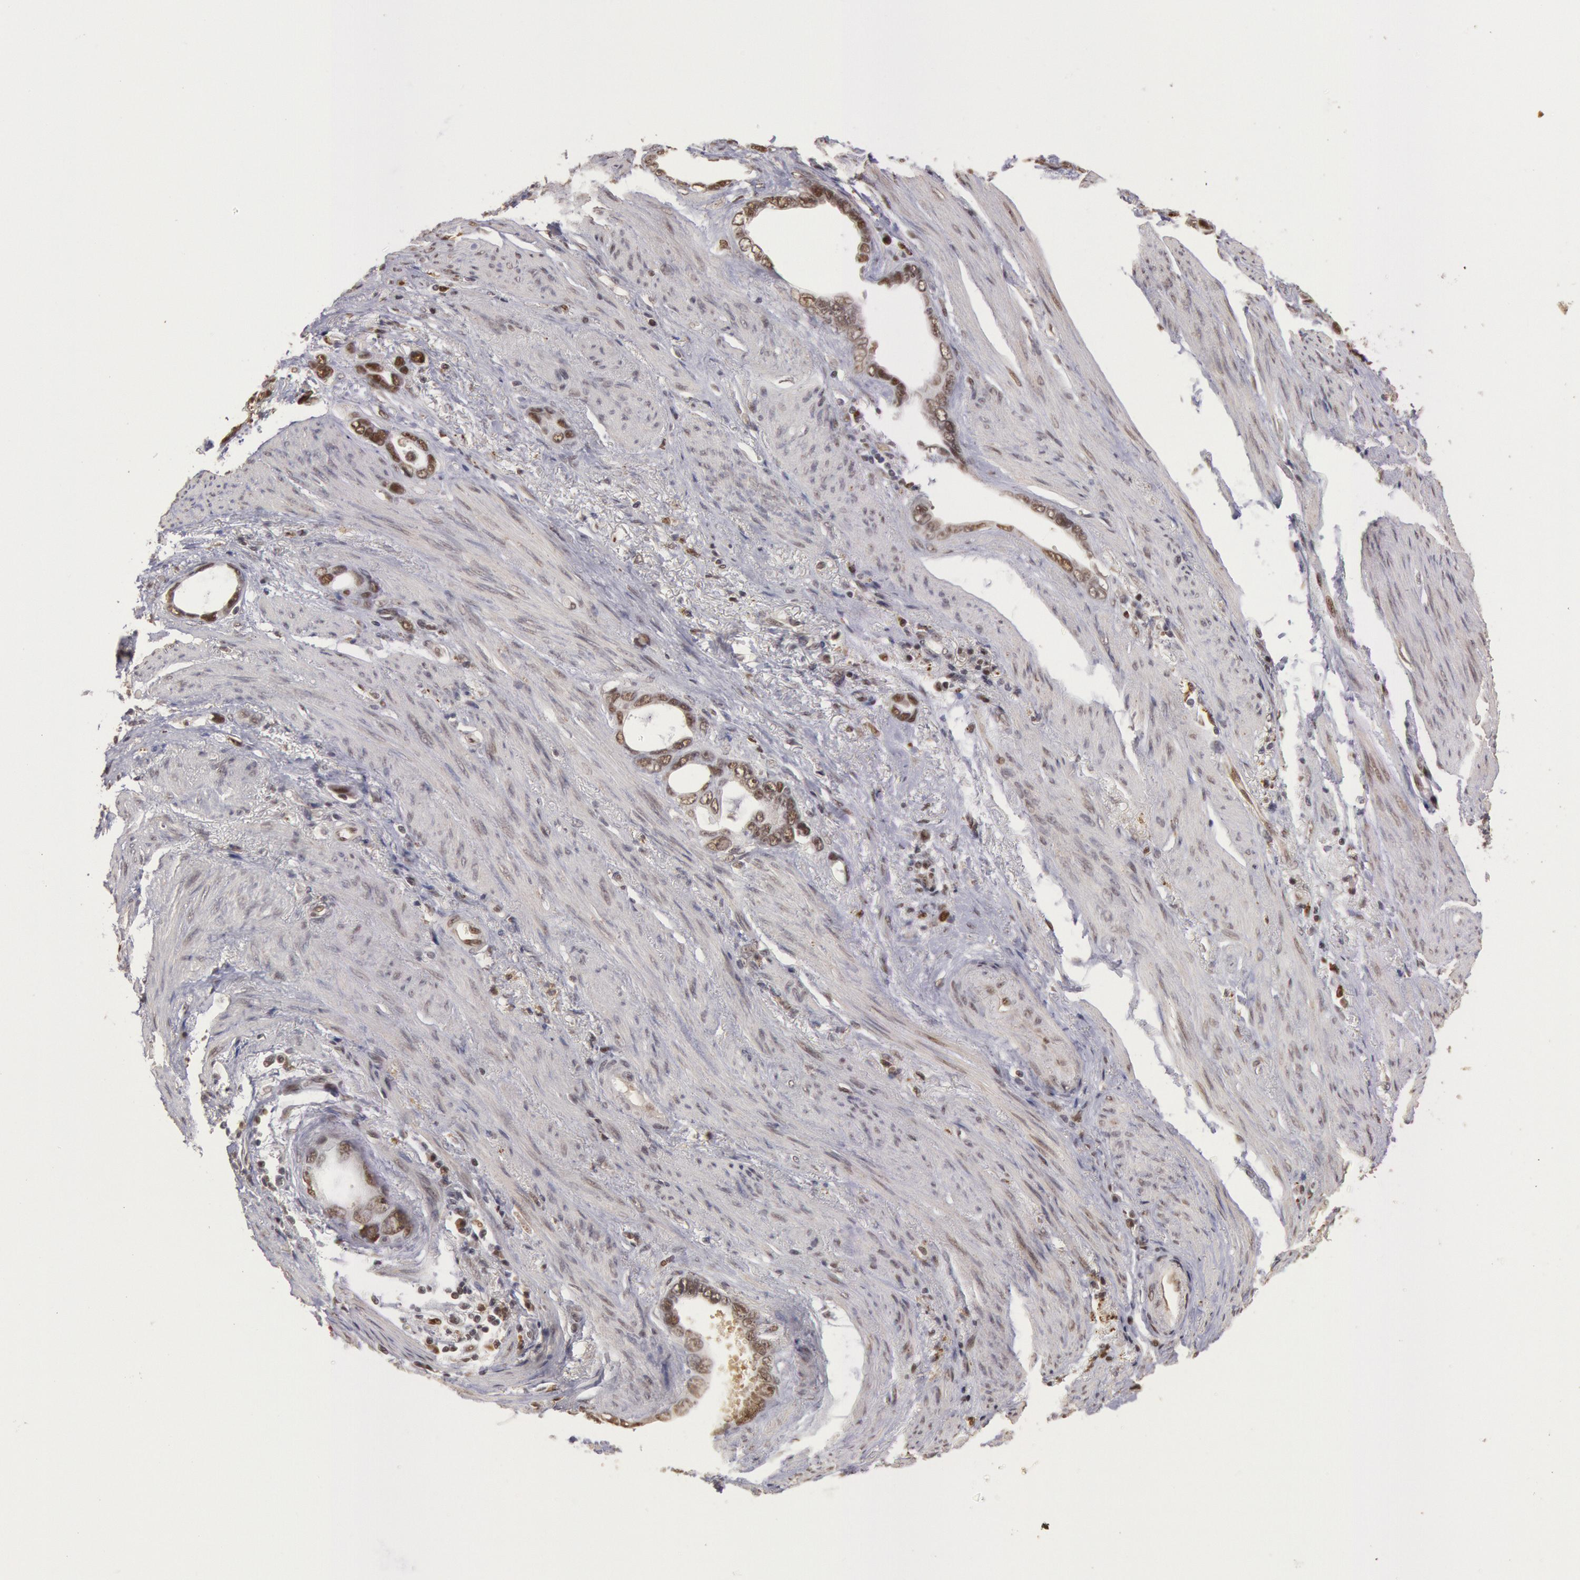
{"staining": {"intensity": "weak", "quantity": ">75%", "location": "nuclear"}, "tissue": "stomach cancer", "cell_type": "Tumor cells", "image_type": "cancer", "snomed": [{"axis": "morphology", "description": "Adenocarcinoma, NOS"}, {"axis": "topography", "description": "Stomach"}], "caption": "Immunohistochemistry image of human stomach cancer stained for a protein (brown), which demonstrates low levels of weak nuclear expression in about >75% of tumor cells.", "gene": "LIG4", "patient": {"sex": "male", "age": 78}}